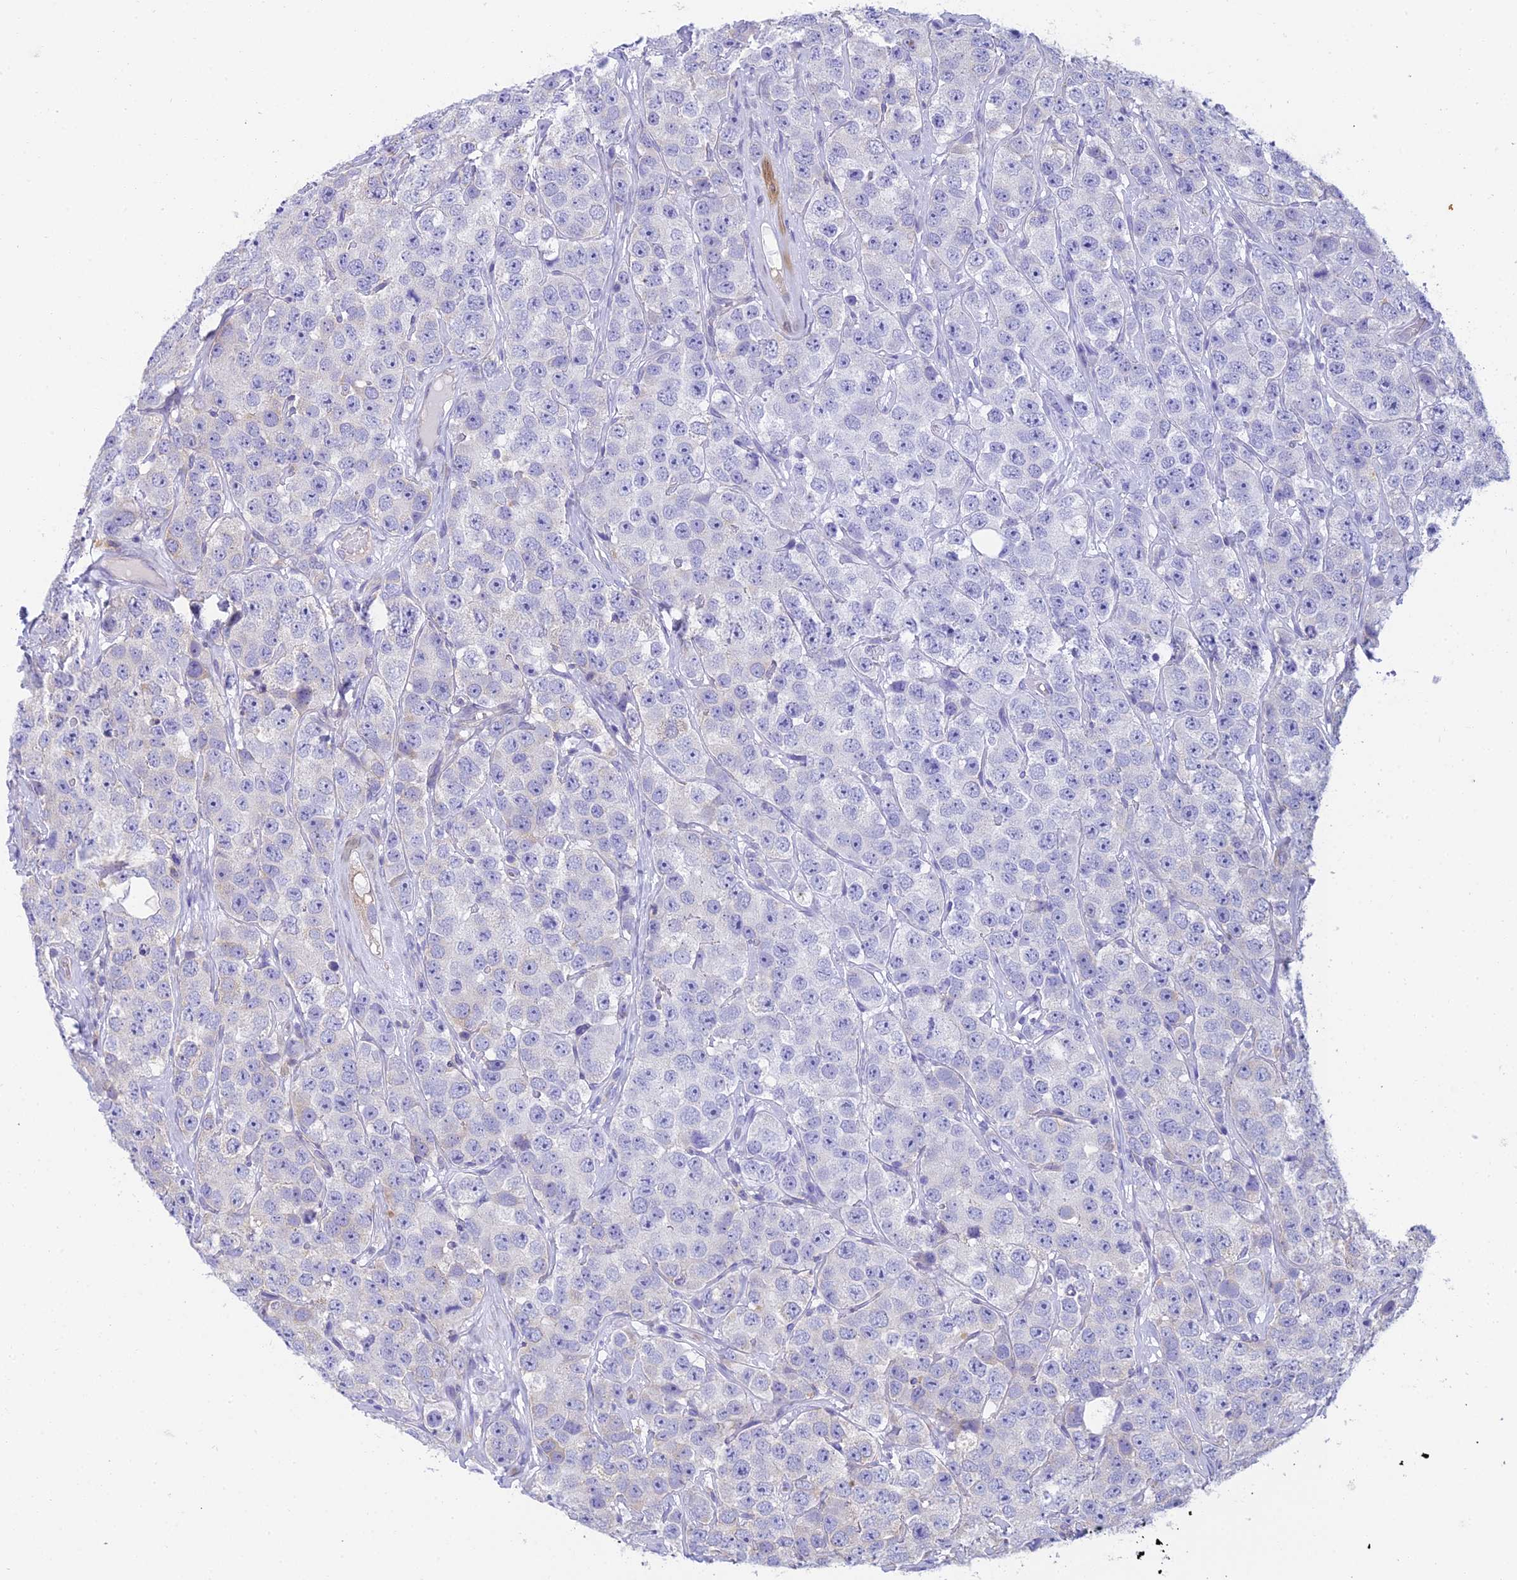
{"staining": {"intensity": "negative", "quantity": "none", "location": "none"}, "tissue": "testis cancer", "cell_type": "Tumor cells", "image_type": "cancer", "snomed": [{"axis": "morphology", "description": "Seminoma, NOS"}, {"axis": "topography", "description": "Testis"}], "caption": "Immunohistochemical staining of testis cancer (seminoma) demonstrates no significant staining in tumor cells. (IHC, brightfield microscopy, high magnification).", "gene": "CLCN7", "patient": {"sex": "male", "age": 28}}